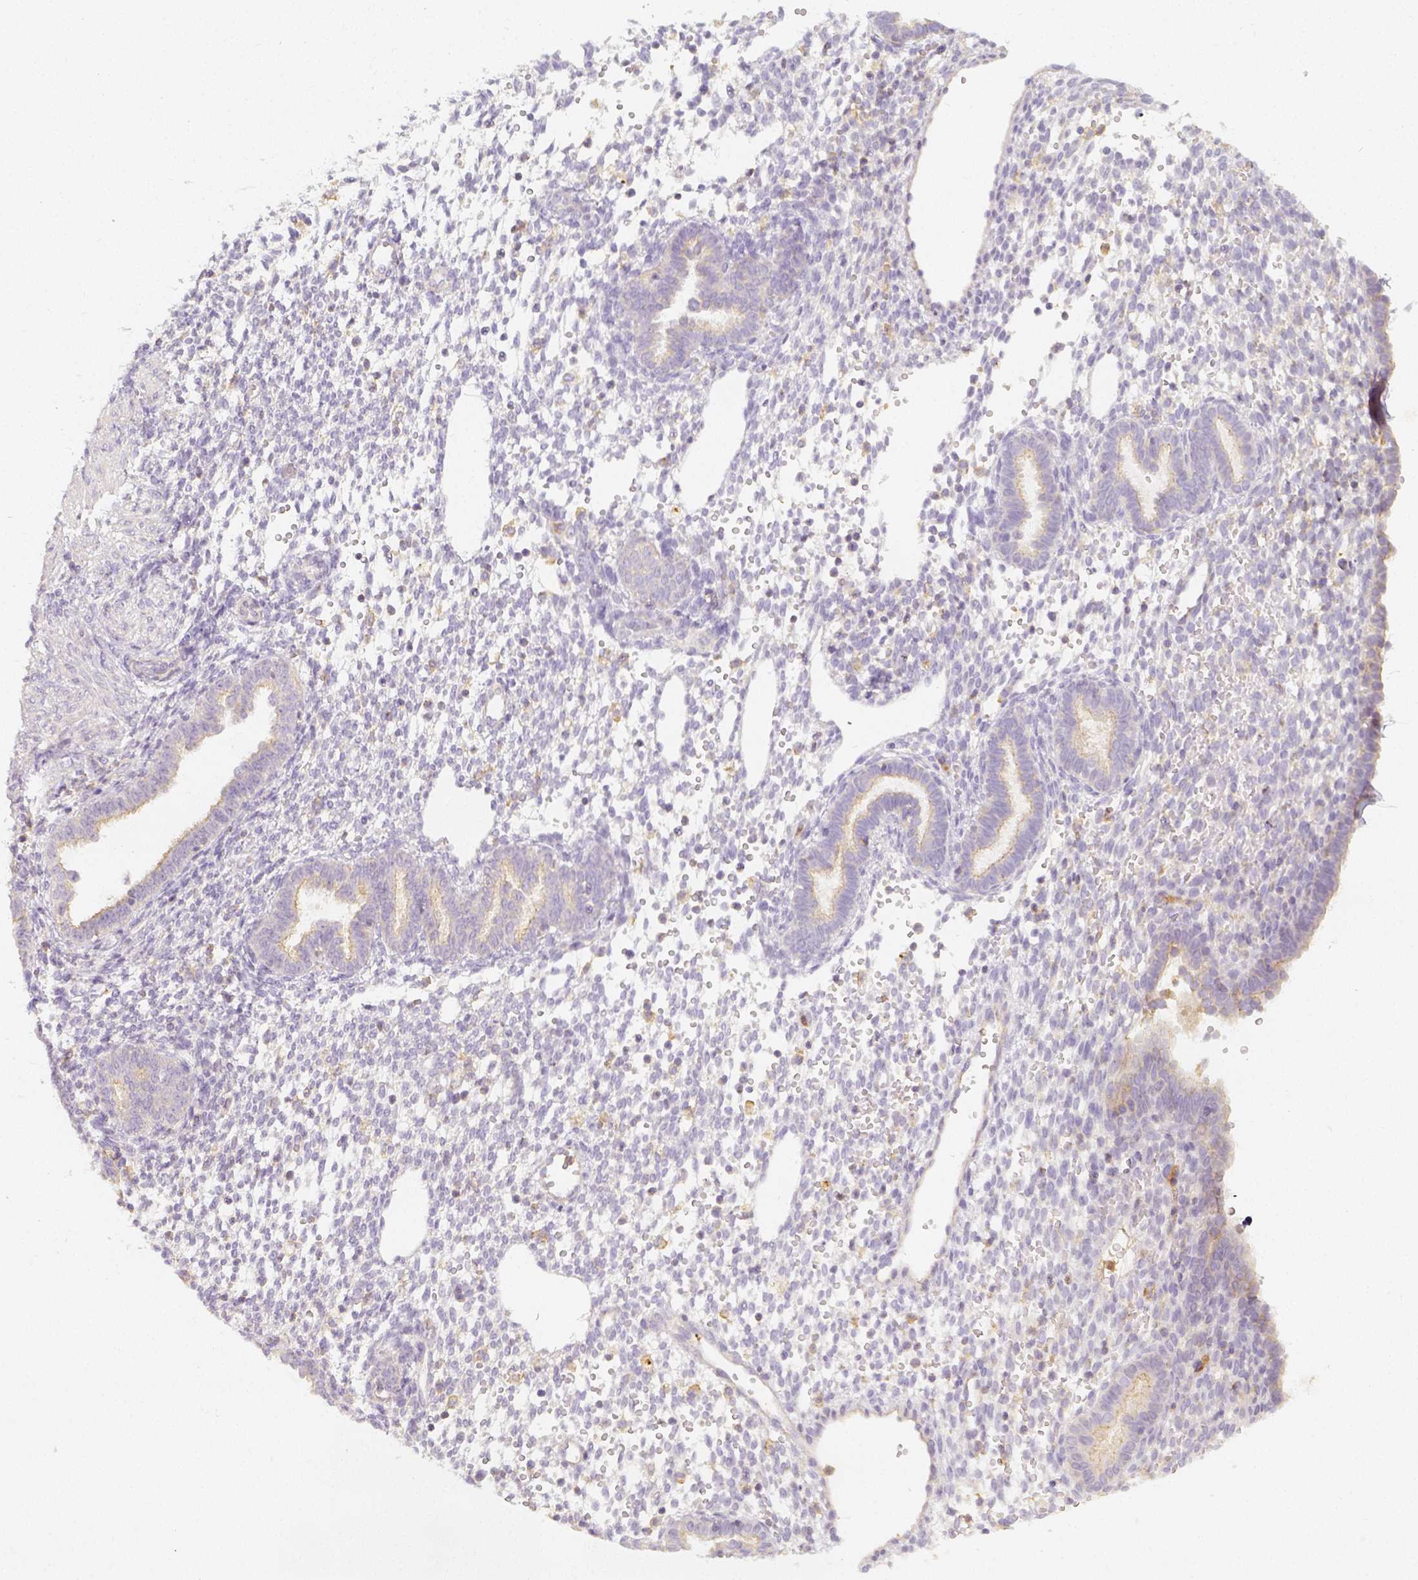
{"staining": {"intensity": "negative", "quantity": "none", "location": "none"}, "tissue": "endometrium", "cell_type": "Cells in endometrial stroma", "image_type": "normal", "snomed": [{"axis": "morphology", "description": "Normal tissue, NOS"}, {"axis": "topography", "description": "Endometrium"}], "caption": "Protein analysis of normal endometrium shows no significant expression in cells in endometrial stroma.", "gene": "PTPRJ", "patient": {"sex": "female", "age": 36}}